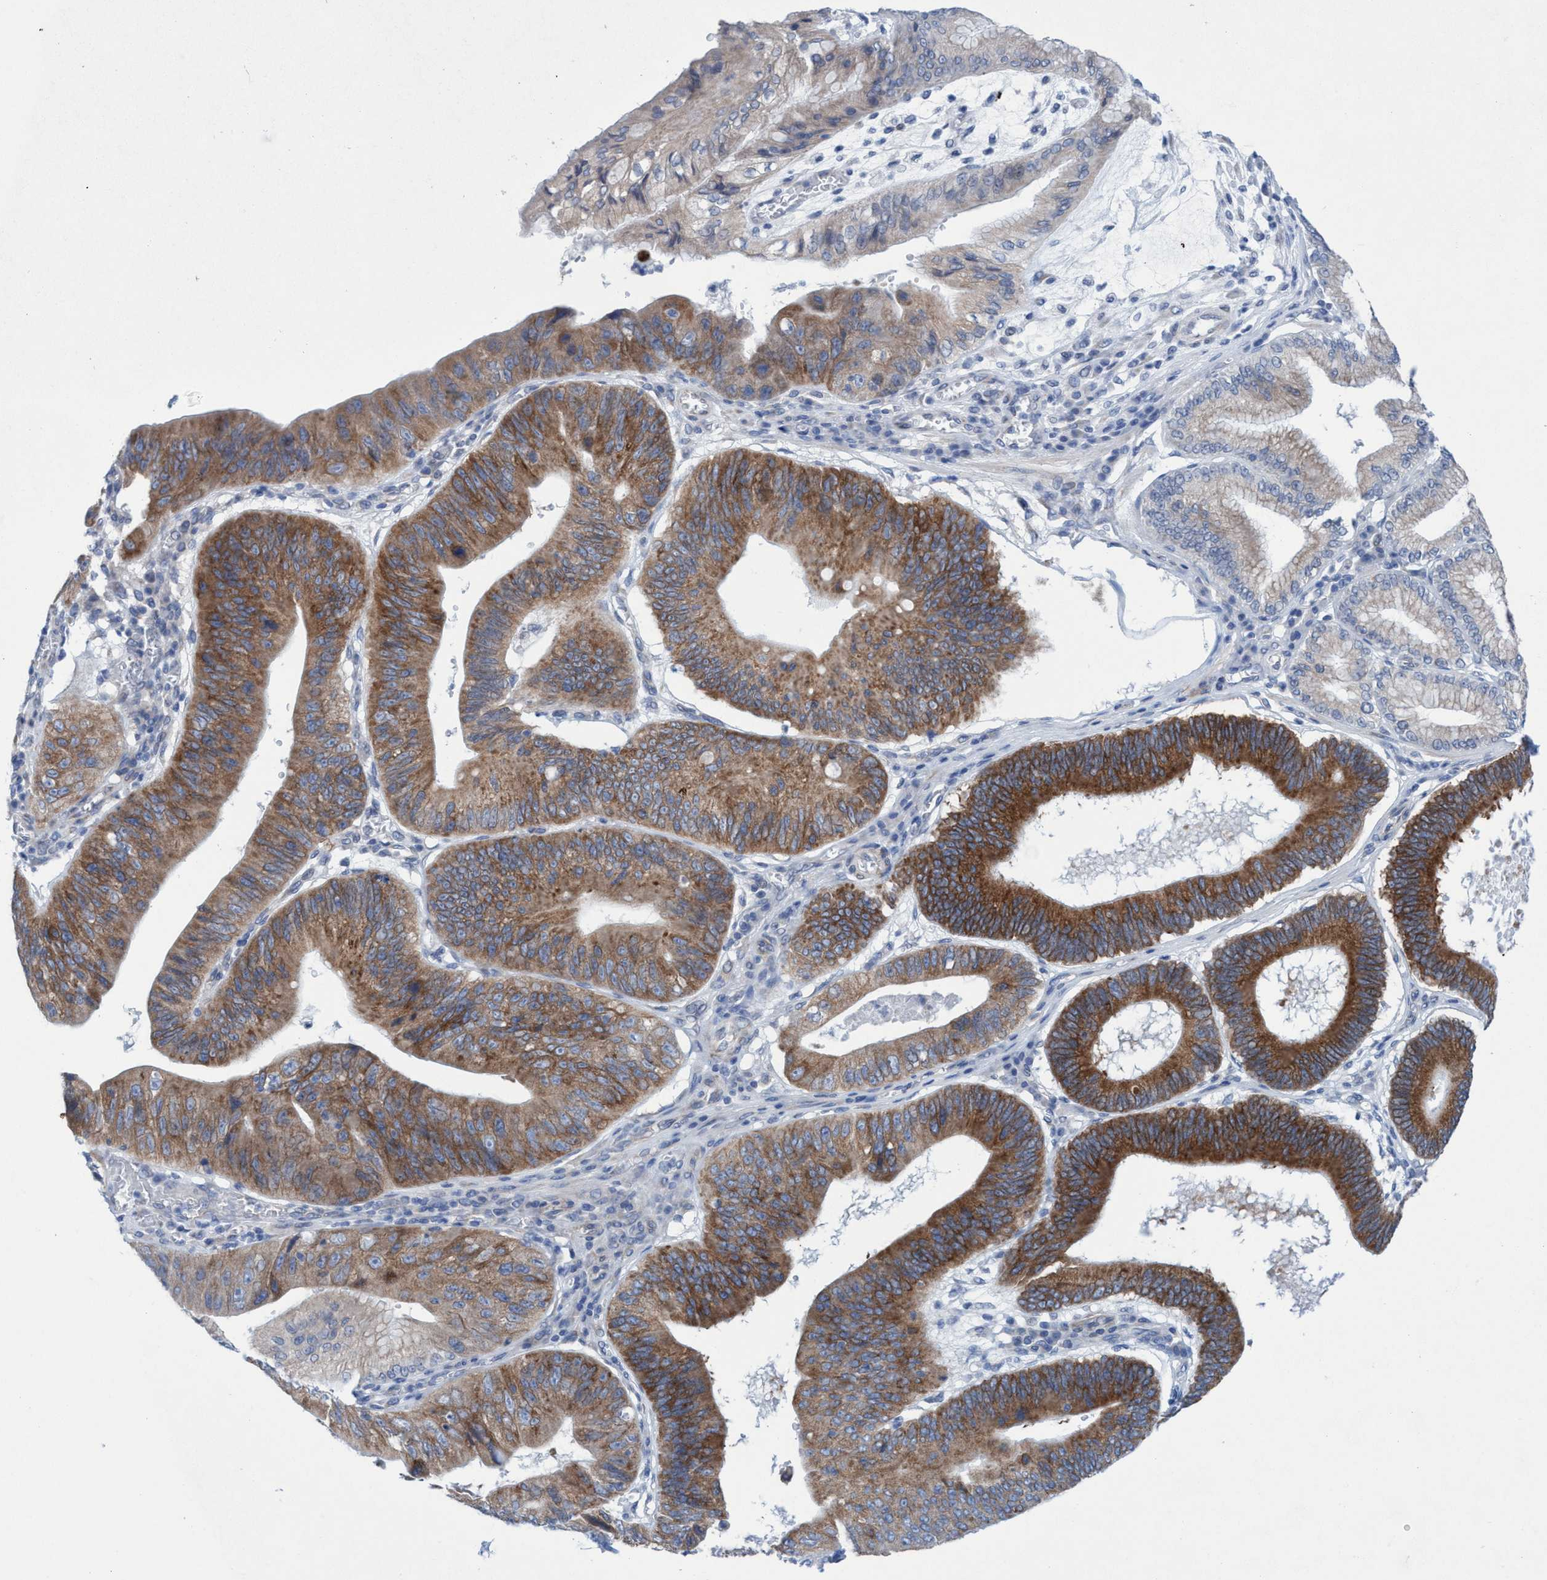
{"staining": {"intensity": "strong", "quantity": "25%-75%", "location": "cytoplasmic/membranous"}, "tissue": "stomach cancer", "cell_type": "Tumor cells", "image_type": "cancer", "snomed": [{"axis": "morphology", "description": "Adenocarcinoma, NOS"}, {"axis": "topography", "description": "Stomach"}], "caption": "Protein expression by IHC exhibits strong cytoplasmic/membranous expression in approximately 25%-75% of tumor cells in stomach adenocarcinoma.", "gene": "RSAD1", "patient": {"sex": "male", "age": 59}}